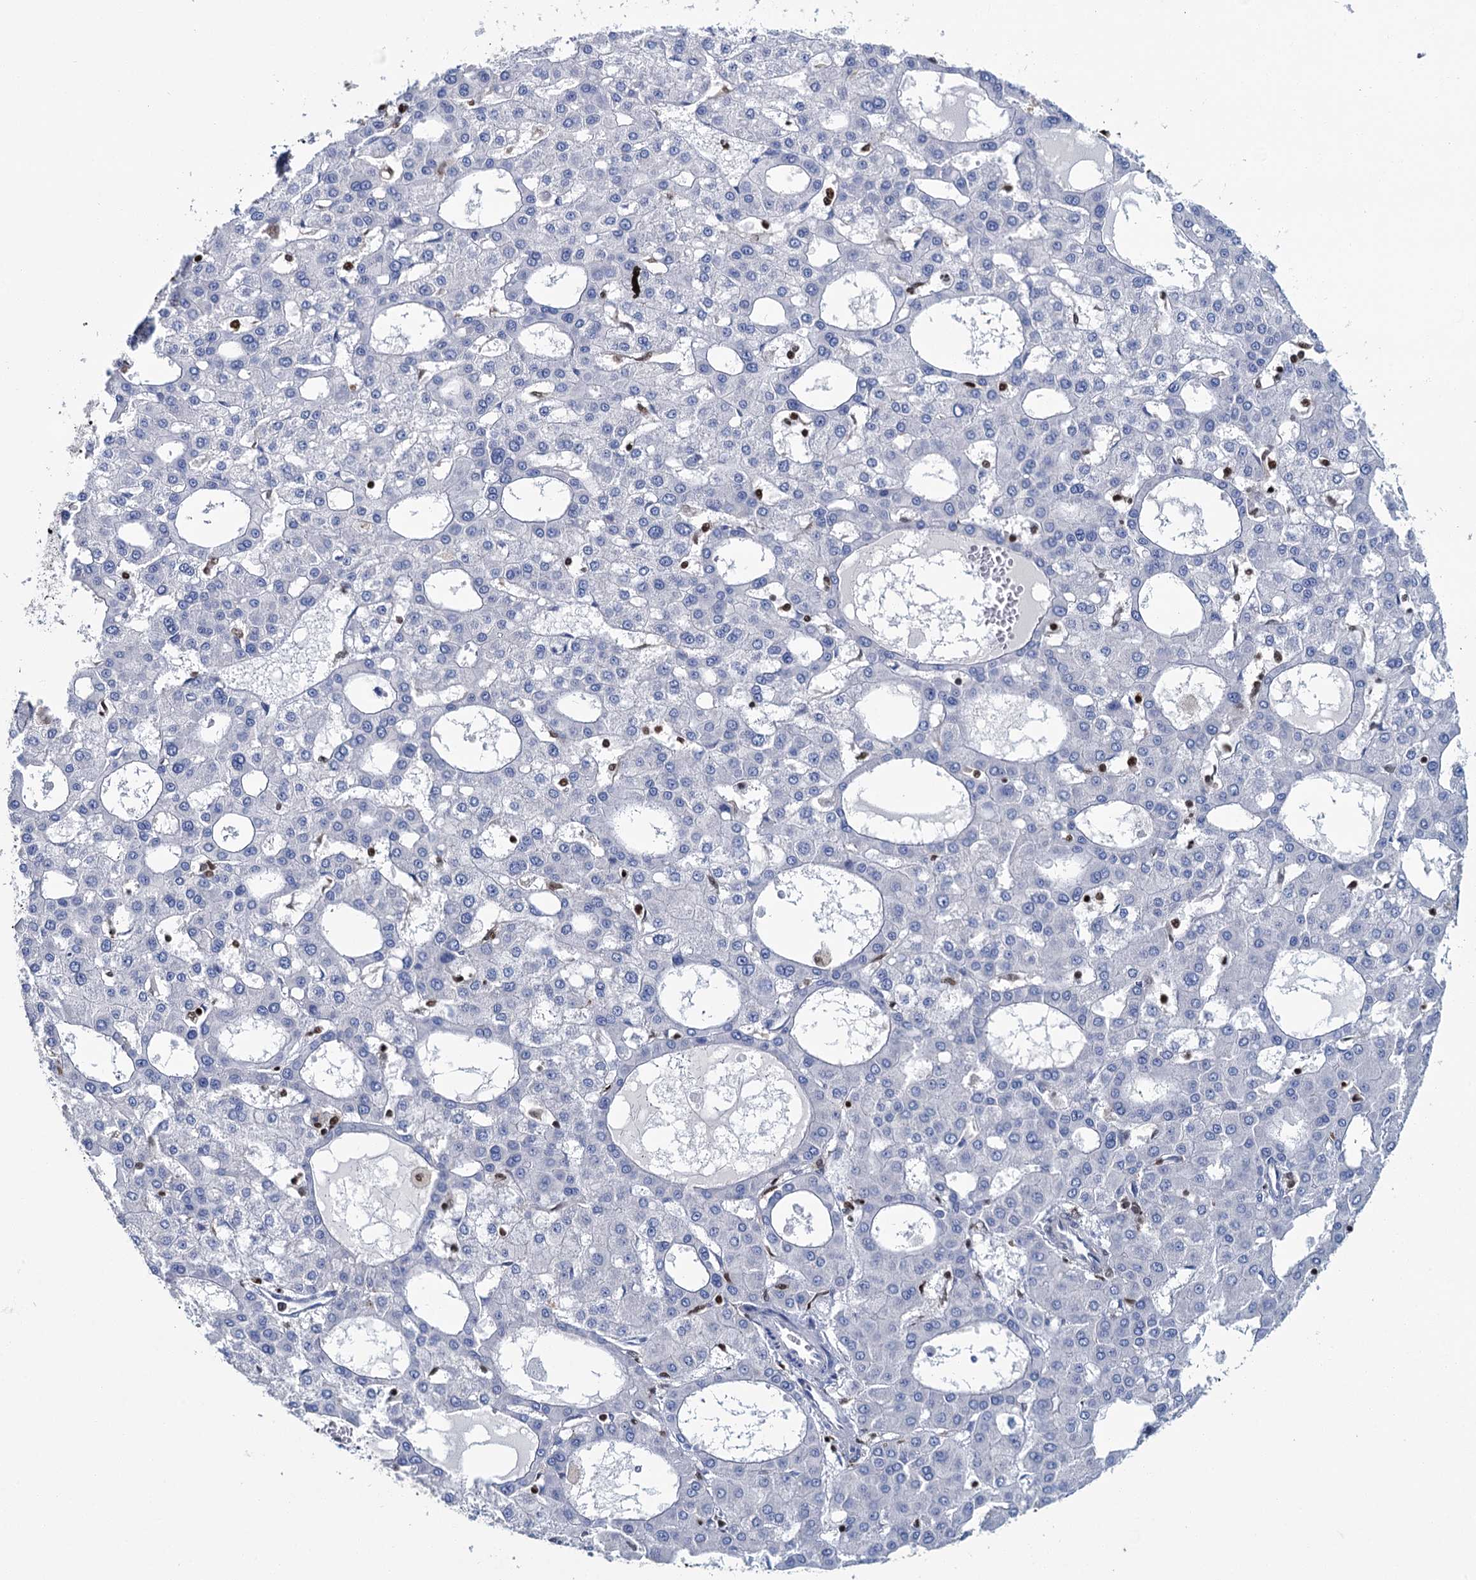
{"staining": {"intensity": "negative", "quantity": "none", "location": "none"}, "tissue": "liver cancer", "cell_type": "Tumor cells", "image_type": "cancer", "snomed": [{"axis": "morphology", "description": "Carcinoma, Hepatocellular, NOS"}, {"axis": "topography", "description": "Liver"}], "caption": "This photomicrograph is of liver hepatocellular carcinoma stained with immunohistochemistry (IHC) to label a protein in brown with the nuclei are counter-stained blue. There is no staining in tumor cells.", "gene": "CELF2", "patient": {"sex": "male", "age": 47}}